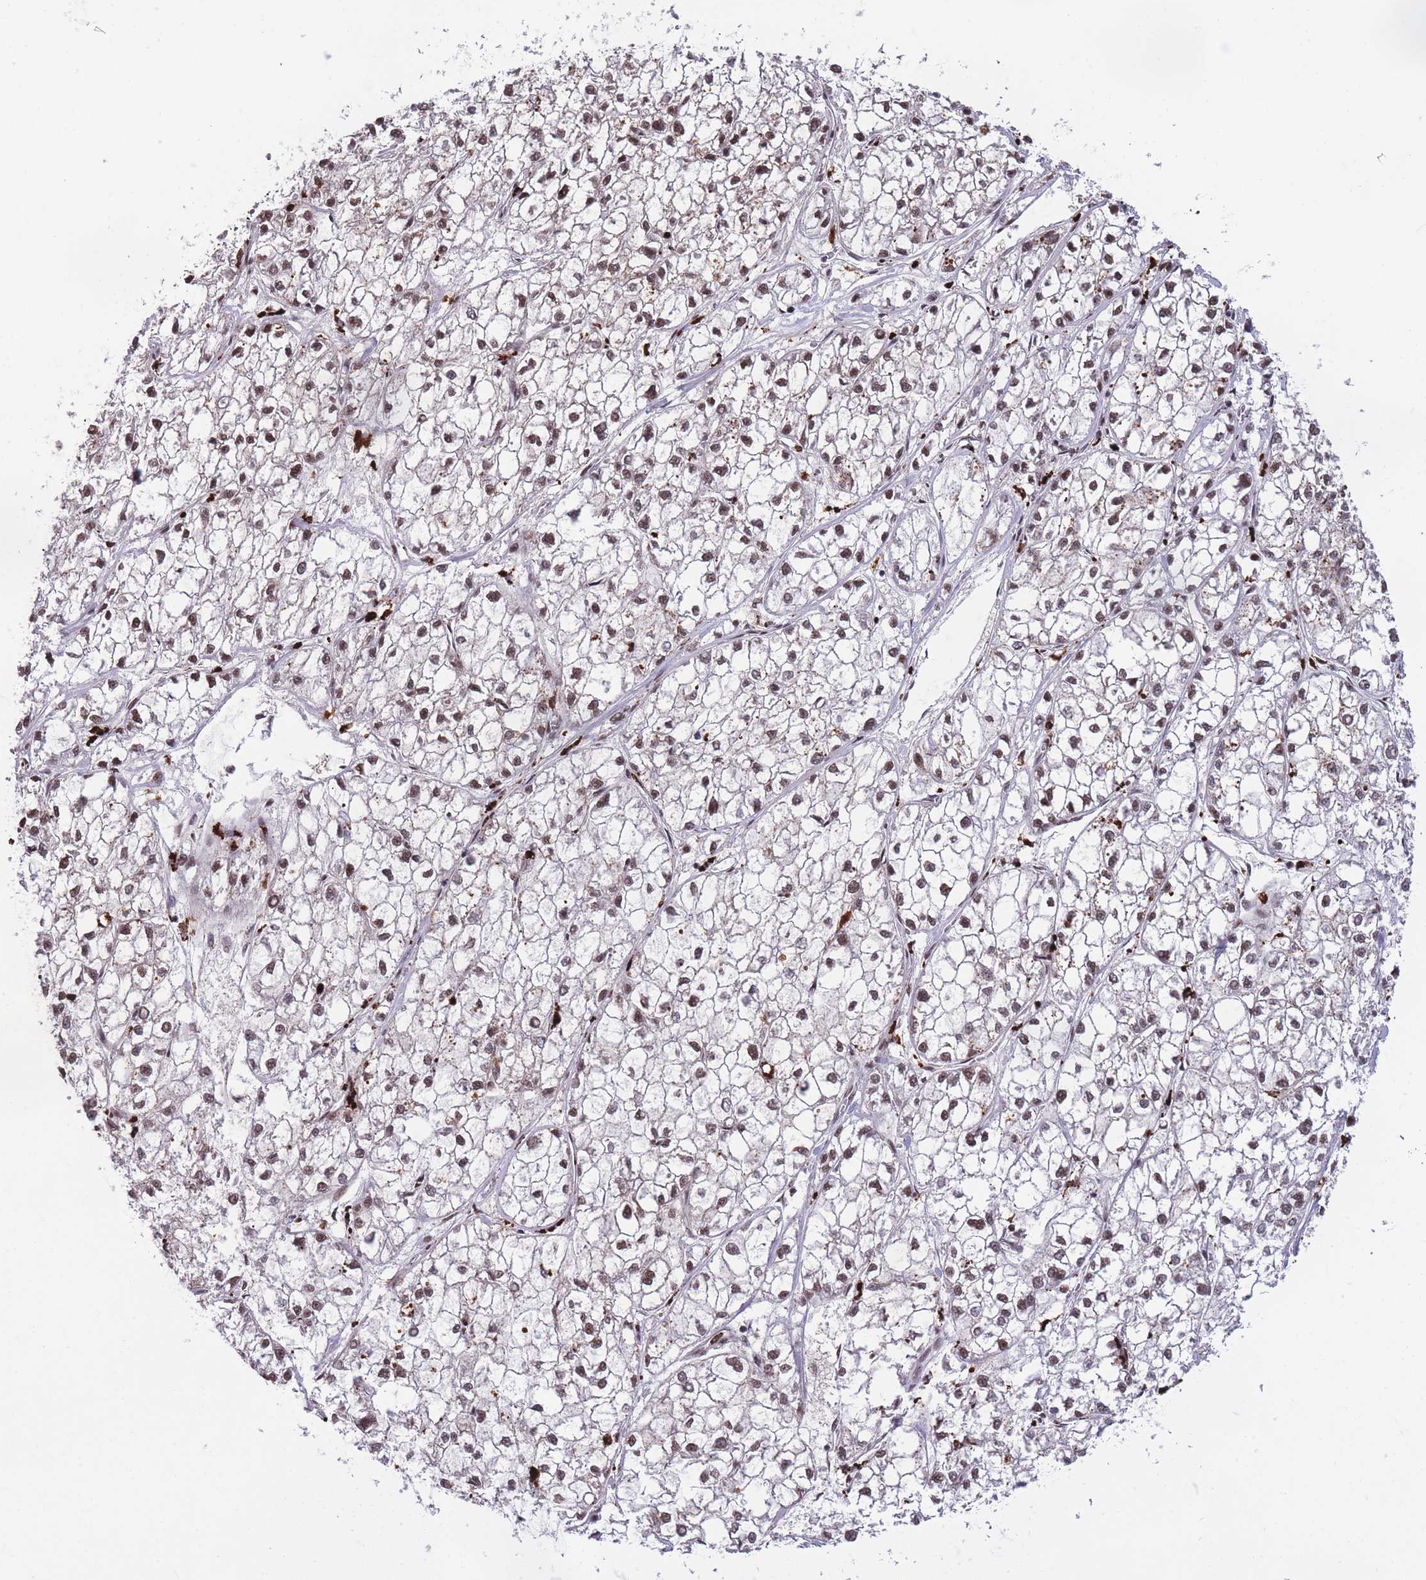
{"staining": {"intensity": "moderate", "quantity": ">75%", "location": "nuclear"}, "tissue": "liver cancer", "cell_type": "Tumor cells", "image_type": "cancer", "snomed": [{"axis": "morphology", "description": "Carcinoma, Hepatocellular, NOS"}, {"axis": "topography", "description": "Liver"}], "caption": "Immunohistochemistry of liver cancer (hepatocellular carcinoma) exhibits medium levels of moderate nuclear positivity in about >75% of tumor cells.", "gene": "PRPF19", "patient": {"sex": "female", "age": 43}}